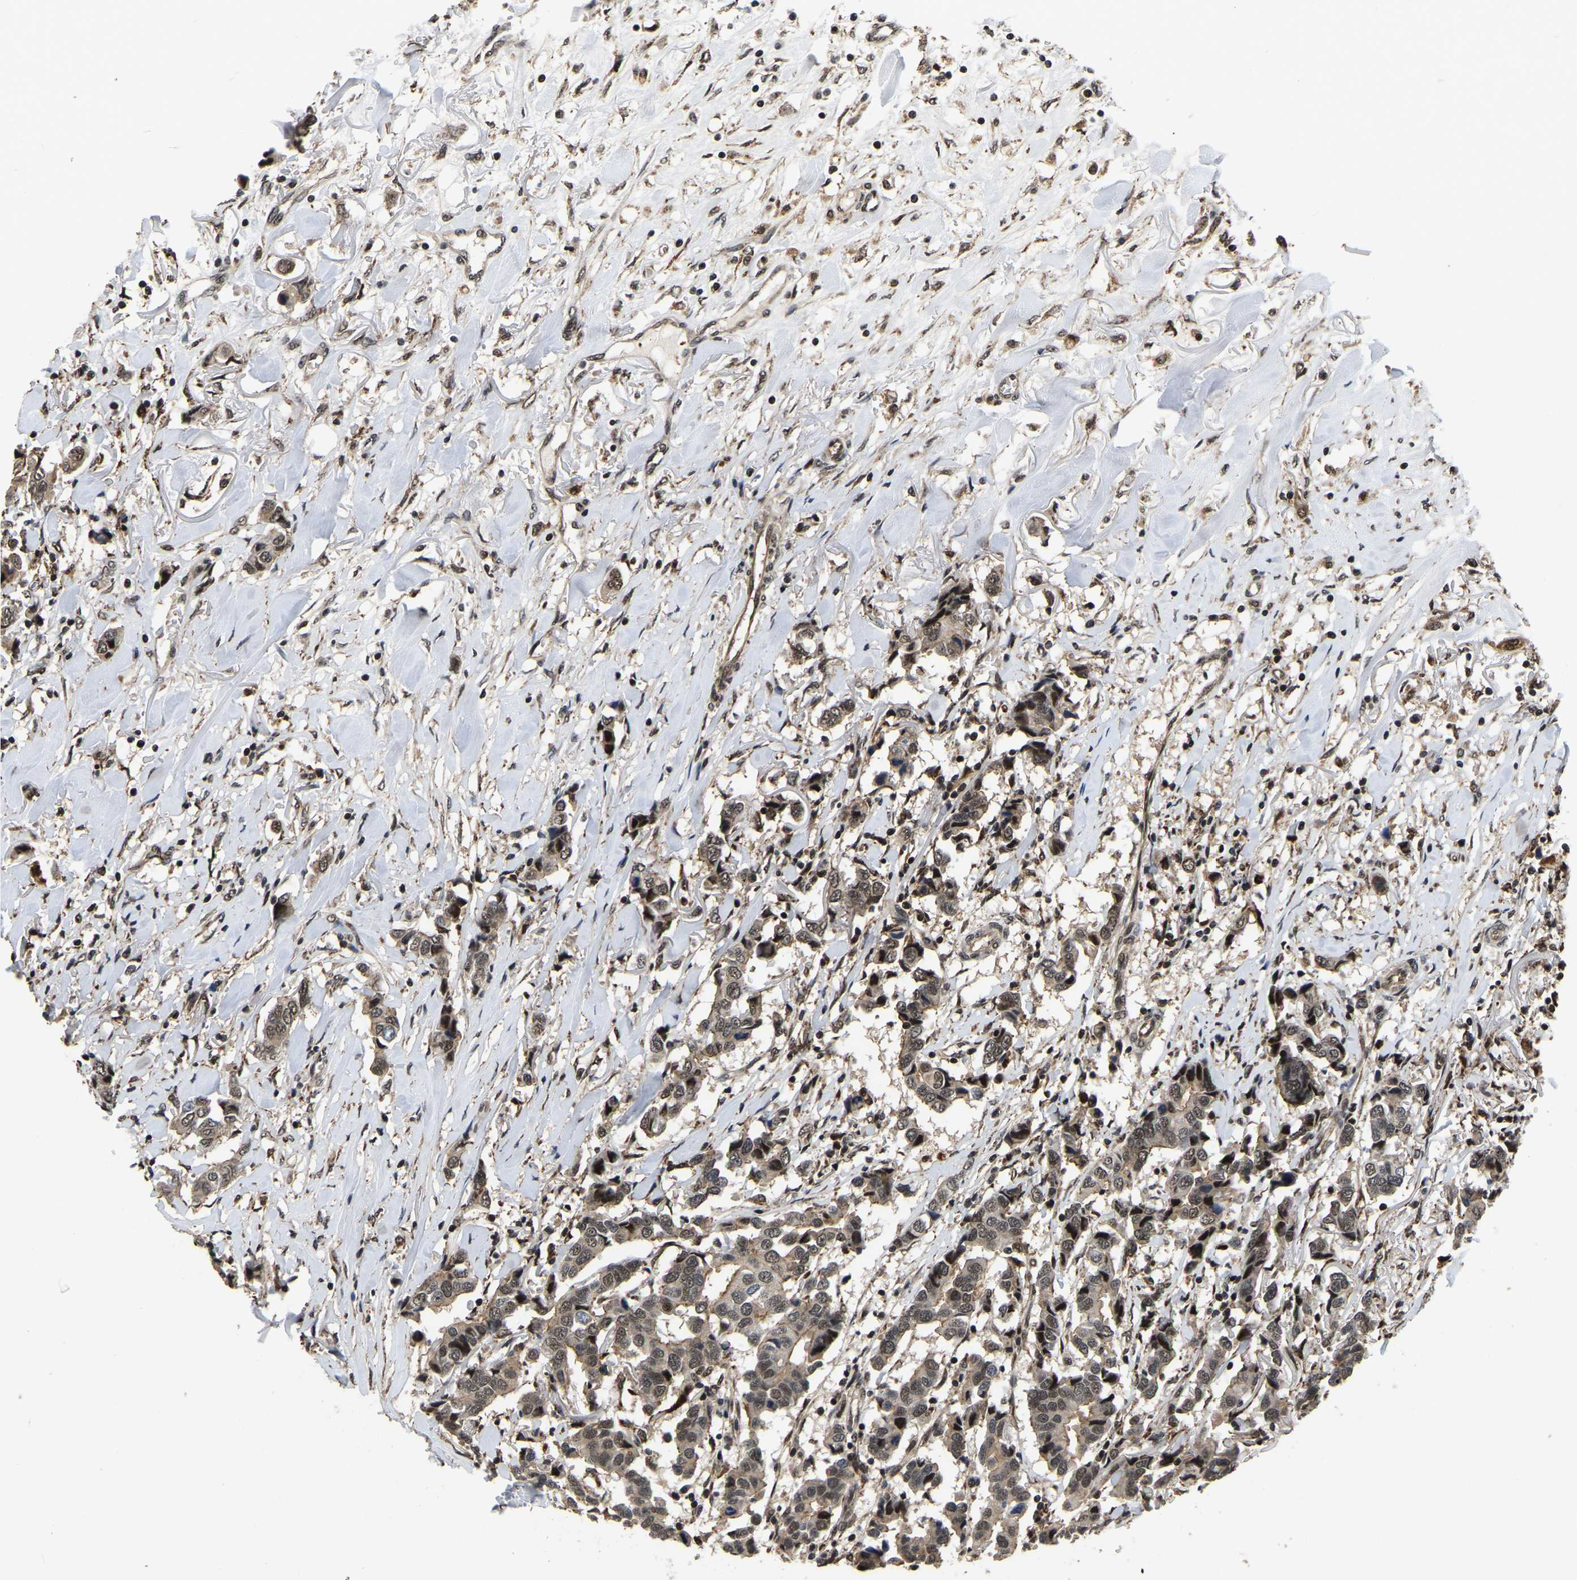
{"staining": {"intensity": "weak", "quantity": ">75%", "location": "cytoplasmic/membranous,nuclear"}, "tissue": "breast cancer", "cell_type": "Tumor cells", "image_type": "cancer", "snomed": [{"axis": "morphology", "description": "Duct carcinoma"}, {"axis": "topography", "description": "Breast"}], "caption": "High-magnification brightfield microscopy of invasive ductal carcinoma (breast) stained with DAB (brown) and counterstained with hematoxylin (blue). tumor cells exhibit weak cytoplasmic/membranous and nuclear staining is identified in about>75% of cells. Using DAB (3,3'-diaminobenzidine) (brown) and hematoxylin (blue) stains, captured at high magnification using brightfield microscopy.", "gene": "CIAO1", "patient": {"sex": "female", "age": 80}}